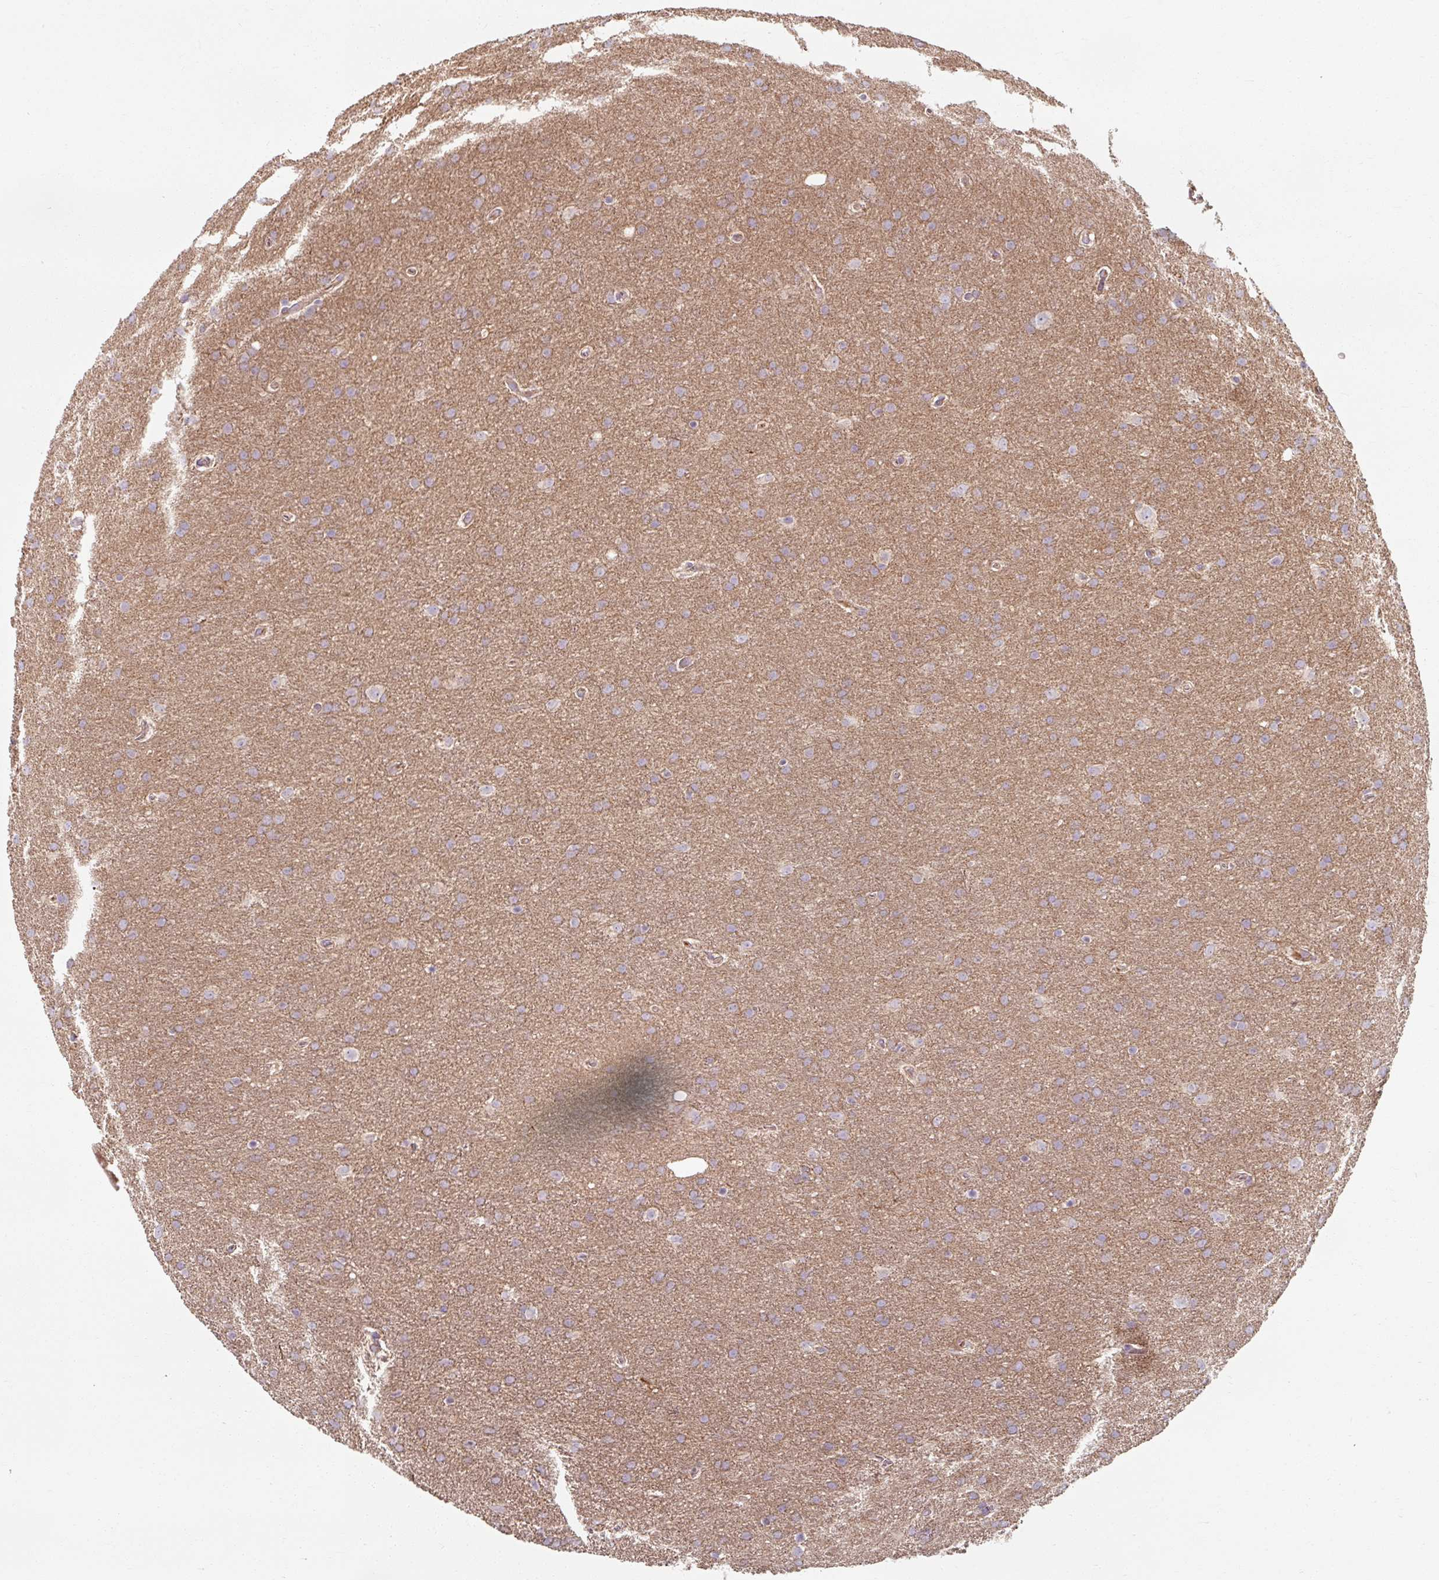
{"staining": {"intensity": "weak", "quantity": "<25%", "location": "cytoplasmic/membranous"}, "tissue": "glioma", "cell_type": "Tumor cells", "image_type": "cancer", "snomed": [{"axis": "morphology", "description": "Glioma, malignant, Low grade"}, {"axis": "topography", "description": "Brain"}], "caption": "A photomicrograph of human malignant low-grade glioma is negative for staining in tumor cells.", "gene": "TSEN54", "patient": {"sex": "female", "age": 32}}